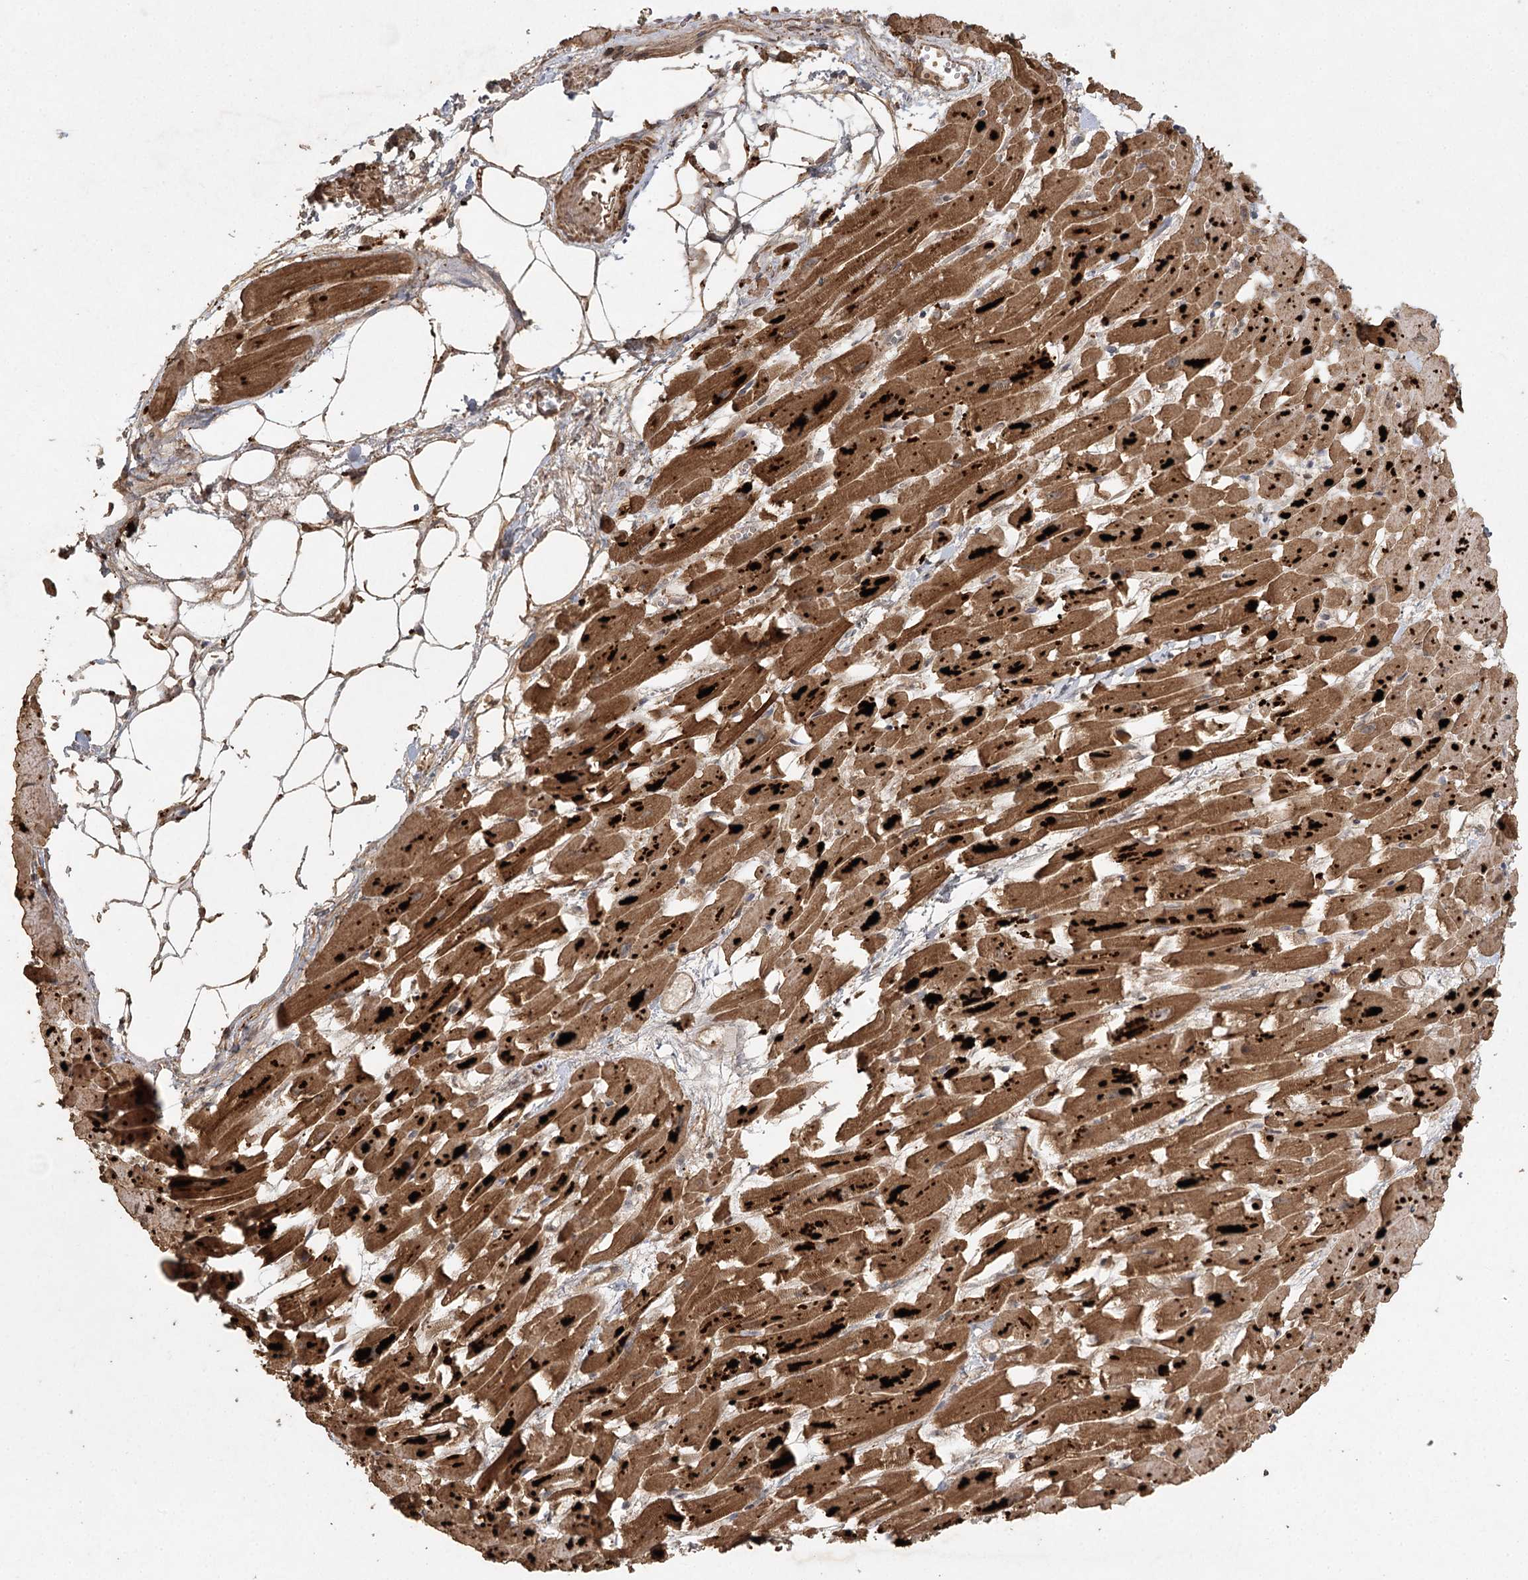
{"staining": {"intensity": "strong", "quantity": ">75%", "location": "cytoplasmic/membranous"}, "tissue": "heart muscle", "cell_type": "Cardiomyocytes", "image_type": "normal", "snomed": [{"axis": "morphology", "description": "Normal tissue, NOS"}, {"axis": "topography", "description": "Heart"}], "caption": "Heart muscle stained with a brown dye reveals strong cytoplasmic/membranous positive expression in about >75% of cardiomyocytes.", "gene": "ARL13A", "patient": {"sex": "female", "age": 64}}